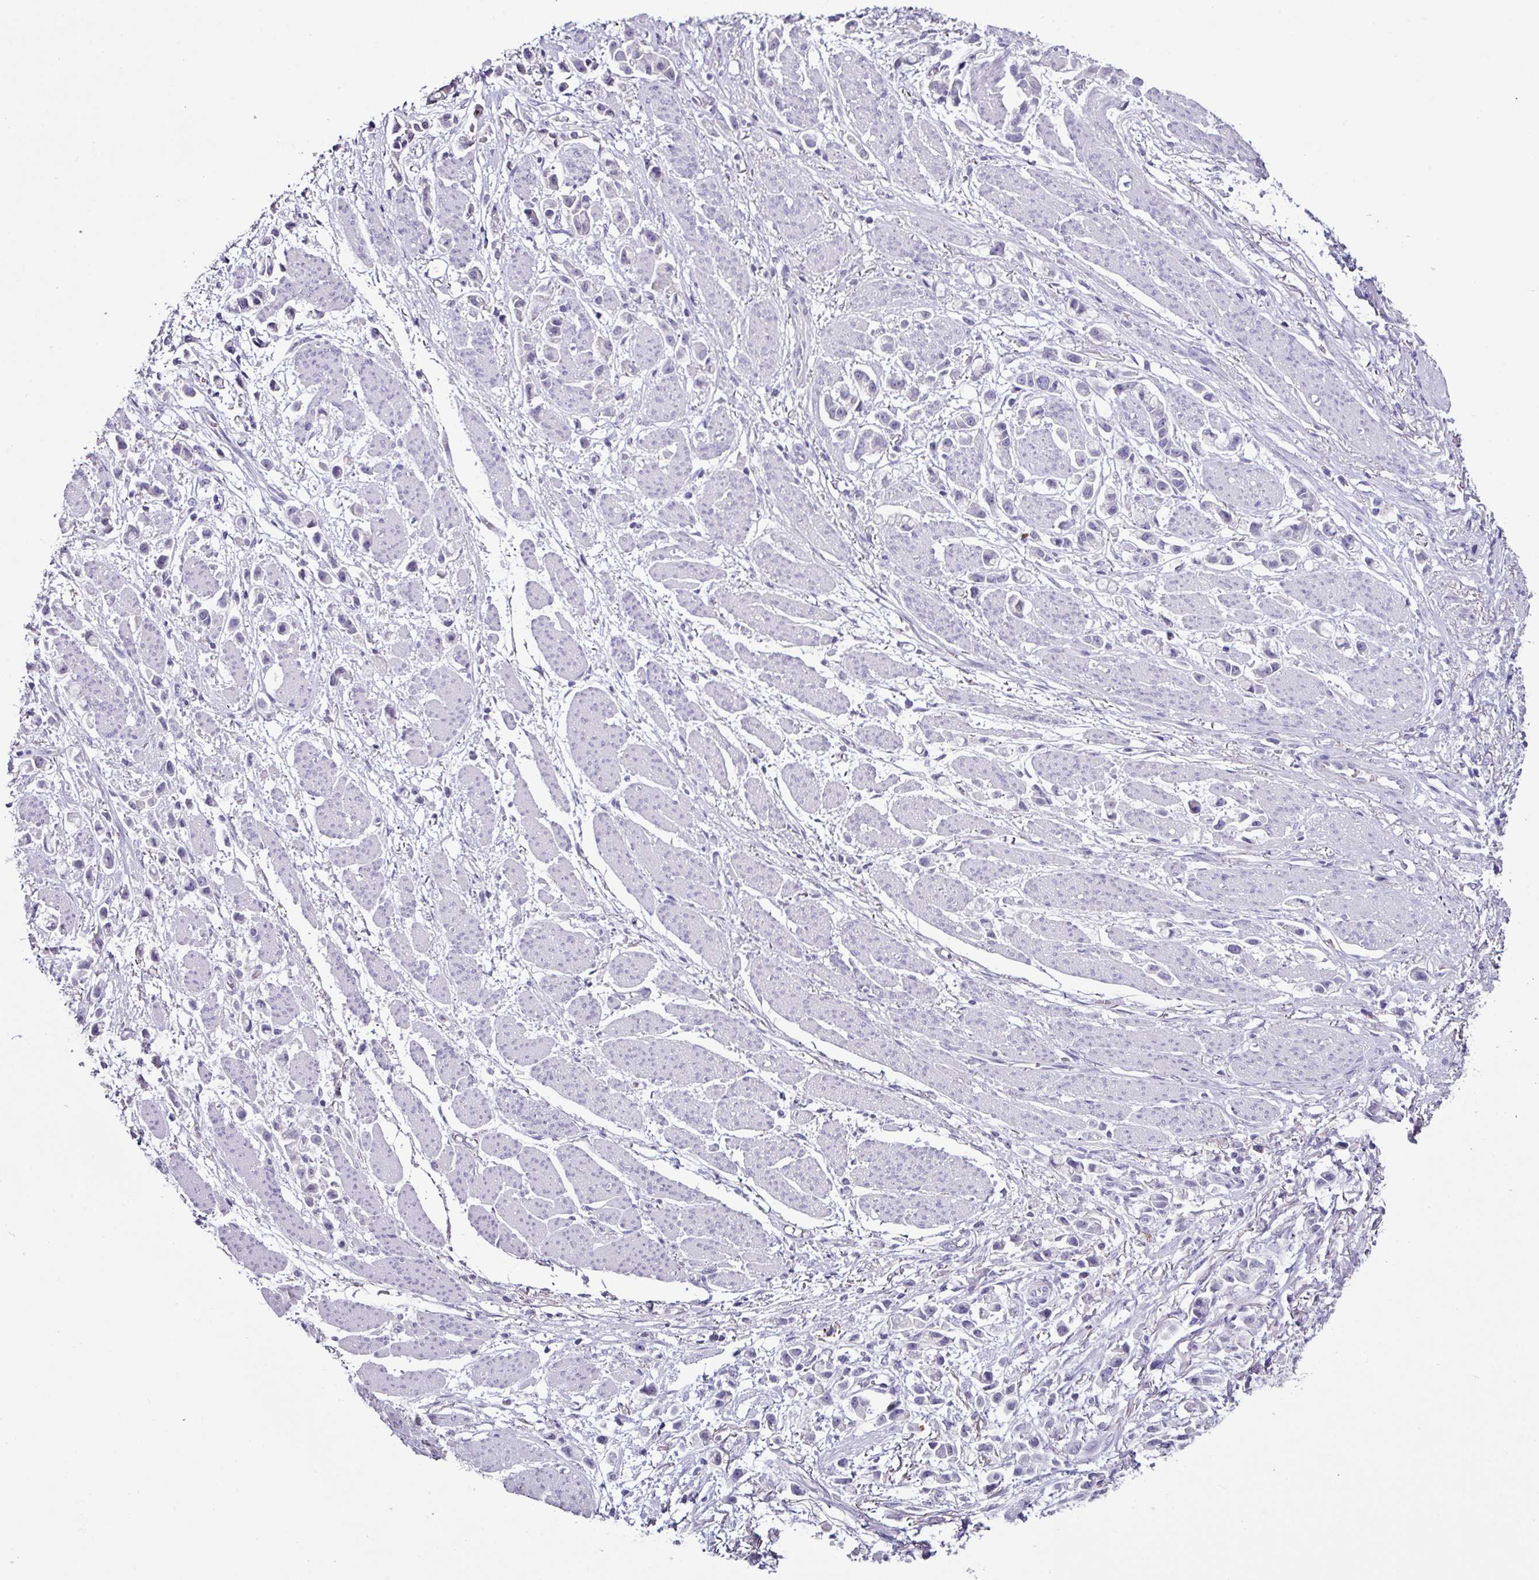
{"staining": {"intensity": "negative", "quantity": "none", "location": "none"}, "tissue": "stomach cancer", "cell_type": "Tumor cells", "image_type": "cancer", "snomed": [{"axis": "morphology", "description": "Adenocarcinoma, NOS"}, {"axis": "topography", "description": "Stomach"}], "caption": "DAB immunohistochemical staining of human adenocarcinoma (stomach) displays no significant expression in tumor cells.", "gene": "GLP2R", "patient": {"sex": "female", "age": 81}}